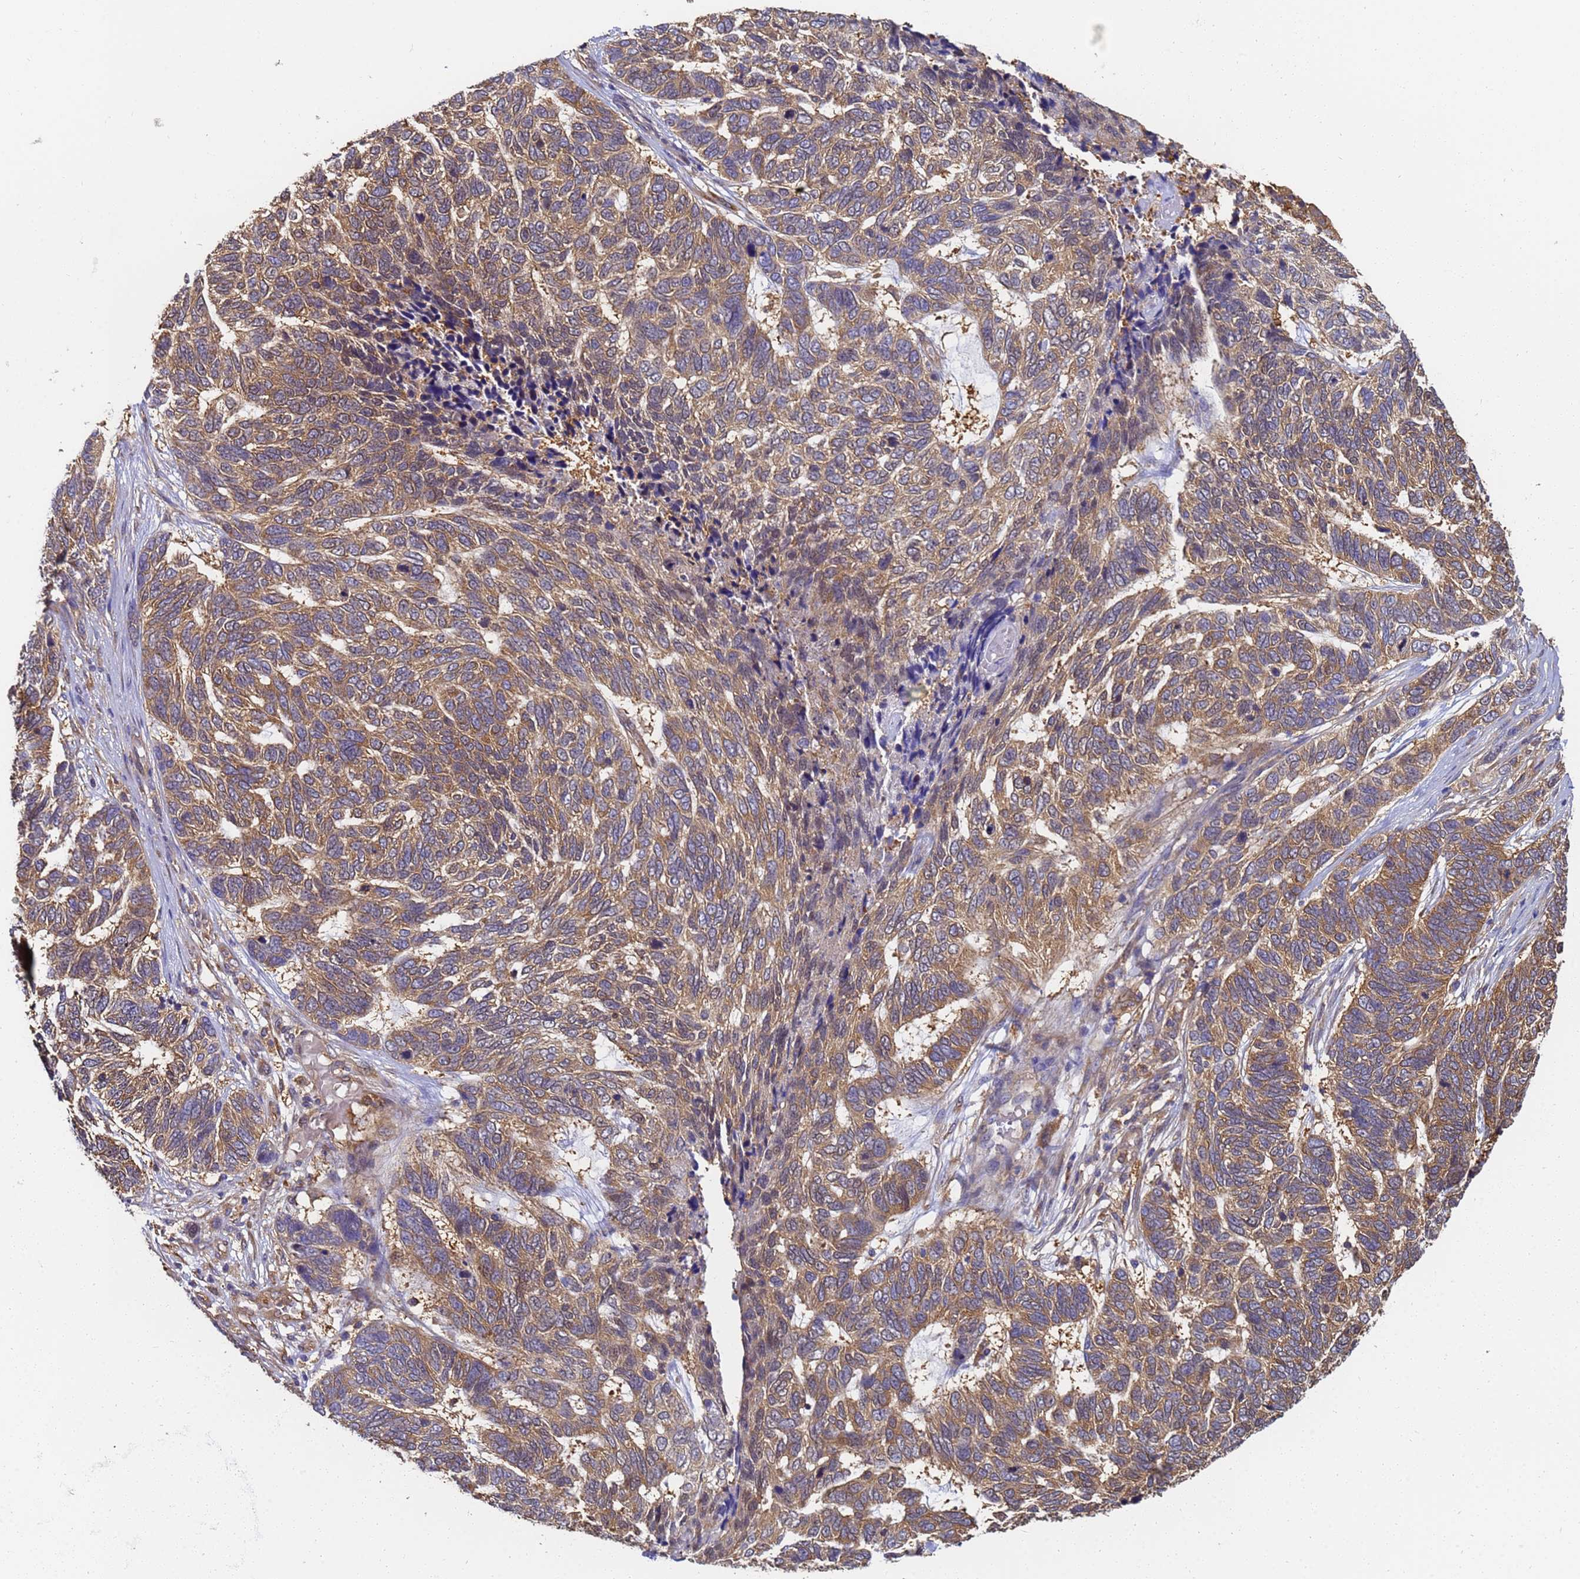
{"staining": {"intensity": "moderate", "quantity": ">75%", "location": "cytoplasmic/membranous"}, "tissue": "skin cancer", "cell_type": "Tumor cells", "image_type": "cancer", "snomed": [{"axis": "morphology", "description": "Basal cell carcinoma"}, {"axis": "topography", "description": "Skin"}], "caption": "Immunohistochemical staining of basal cell carcinoma (skin) exhibits moderate cytoplasmic/membranous protein positivity in about >75% of tumor cells. The protein is stained brown, and the nuclei are stained in blue (DAB (3,3'-diaminobenzidine) IHC with brightfield microscopy, high magnification).", "gene": "NME1-NME2", "patient": {"sex": "female", "age": 65}}